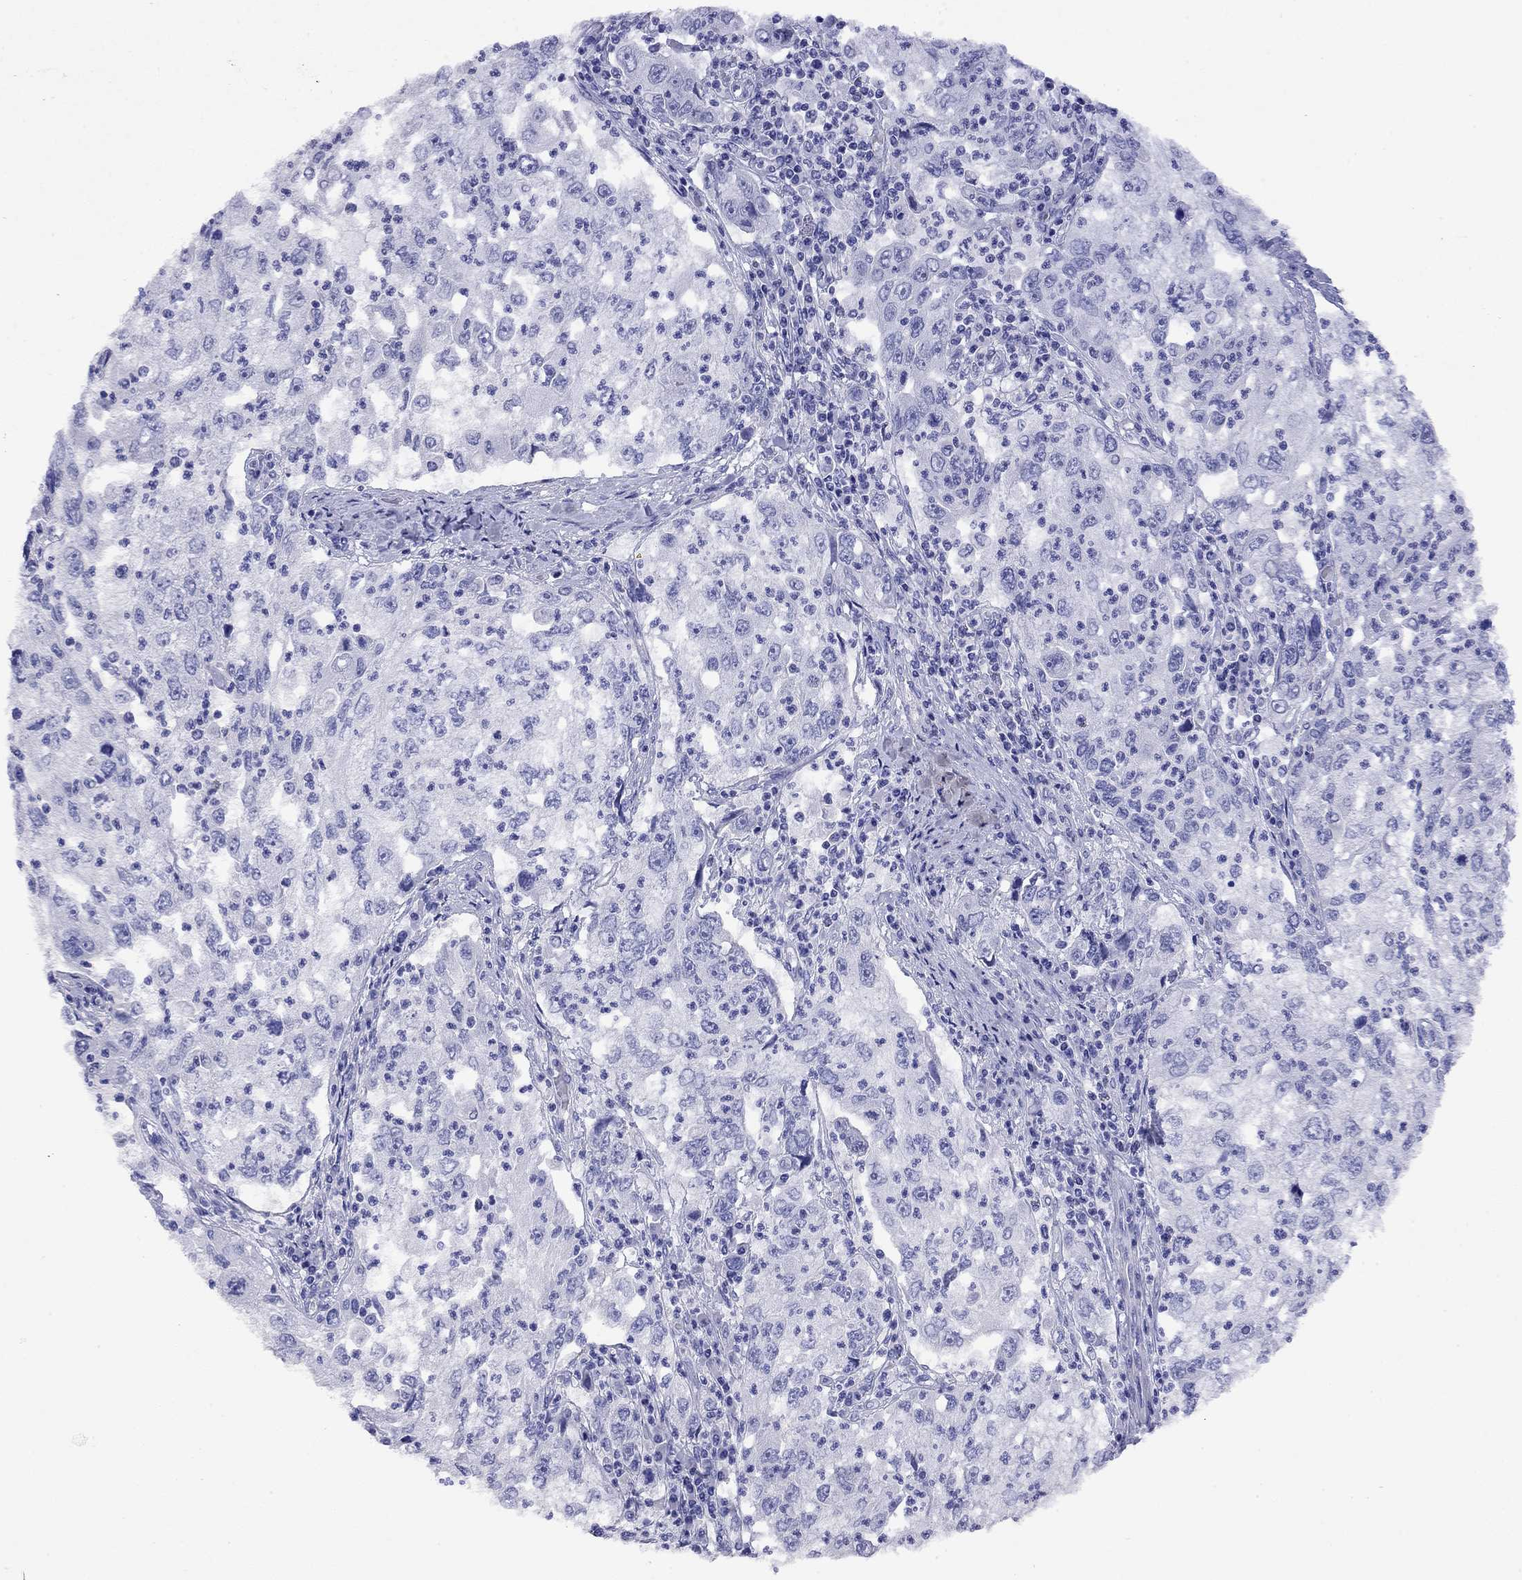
{"staining": {"intensity": "negative", "quantity": "none", "location": "none"}, "tissue": "cervical cancer", "cell_type": "Tumor cells", "image_type": "cancer", "snomed": [{"axis": "morphology", "description": "Squamous cell carcinoma, NOS"}, {"axis": "topography", "description": "Cervix"}], "caption": "Squamous cell carcinoma (cervical) was stained to show a protein in brown. There is no significant staining in tumor cells.", "gene": "KIAA2012", "patient": {"sex": "female", "age": 36}}